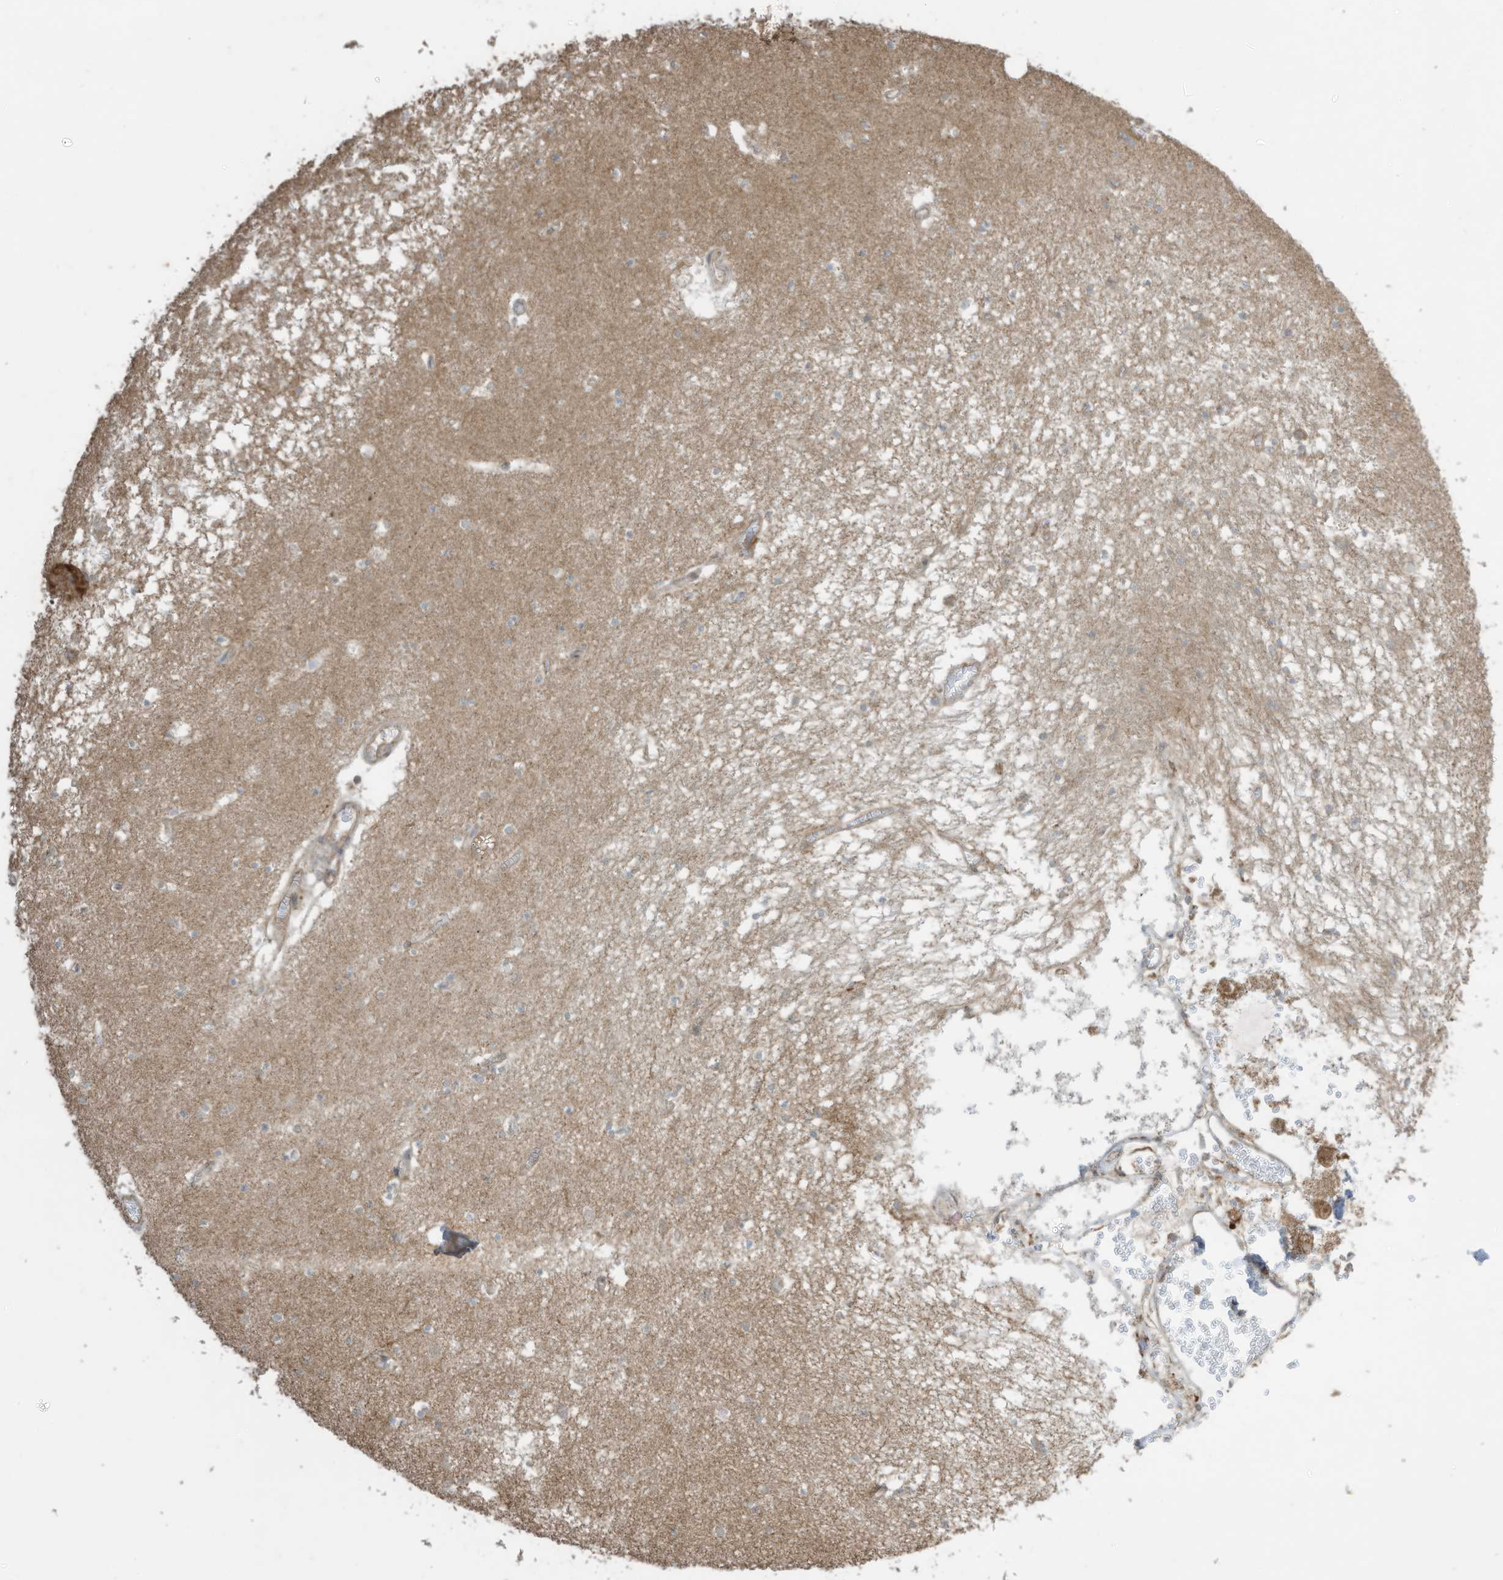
{"staining": {"intensity": "negative", "quantity": "none", "location": "none"}, "tissue": "hippocampus", "cell_type": "Glial cells", "image_type": "normal", "snomed": [{"axis": "morphology", "description": "Normal tissue, NOS"}, {"axis": "topography", "description": "Hippocampus"}], "caption": "IHC micrograph of unremarkable hippocampus stained for a protein (brown), which shows no staining in glial cells.", "gene": "CGAS", "patient": {"sex": "male", "age": 70}}